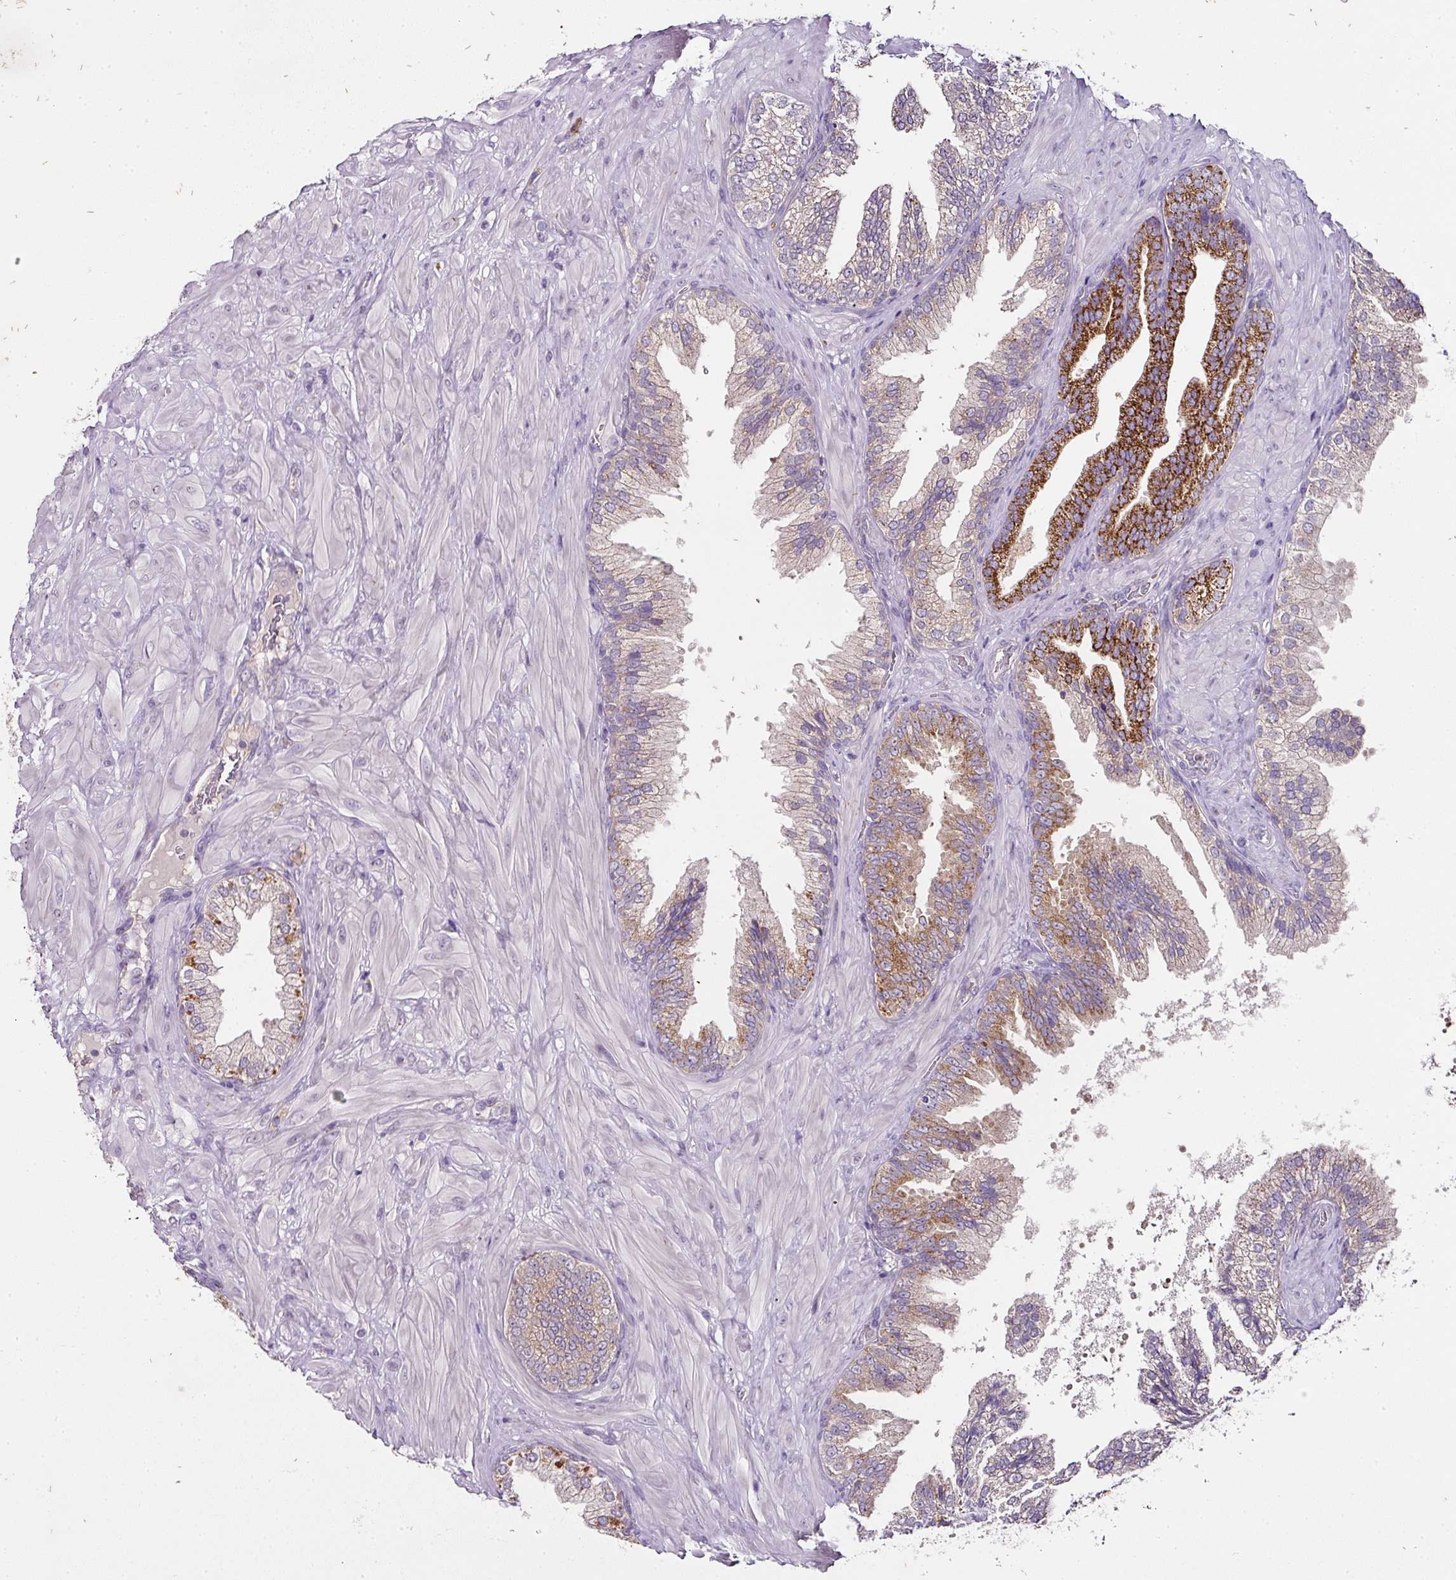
{"staining": {"intensity": "strong", "quantity": "<25%", "location": "cytoplasmic/membranous"}, "tissue": "prostate cancer", "cell_type": "Tumor cells", "image_type": "cancer", "snomed": [{"axis": "morphology", "description": "Adenocarcinoma, High grade"}, {"axis": "topography", "description": "Prostate"}], "caption": "Brown immunohistochemical staining in human prostate adenocarcinoma (high-grade) exhibits strong cytoplasmic/membranous positivity in approximately <25% of tumor cells.", "gene": "SKIC2", "patient": {"sex": "male", "age": 55}}